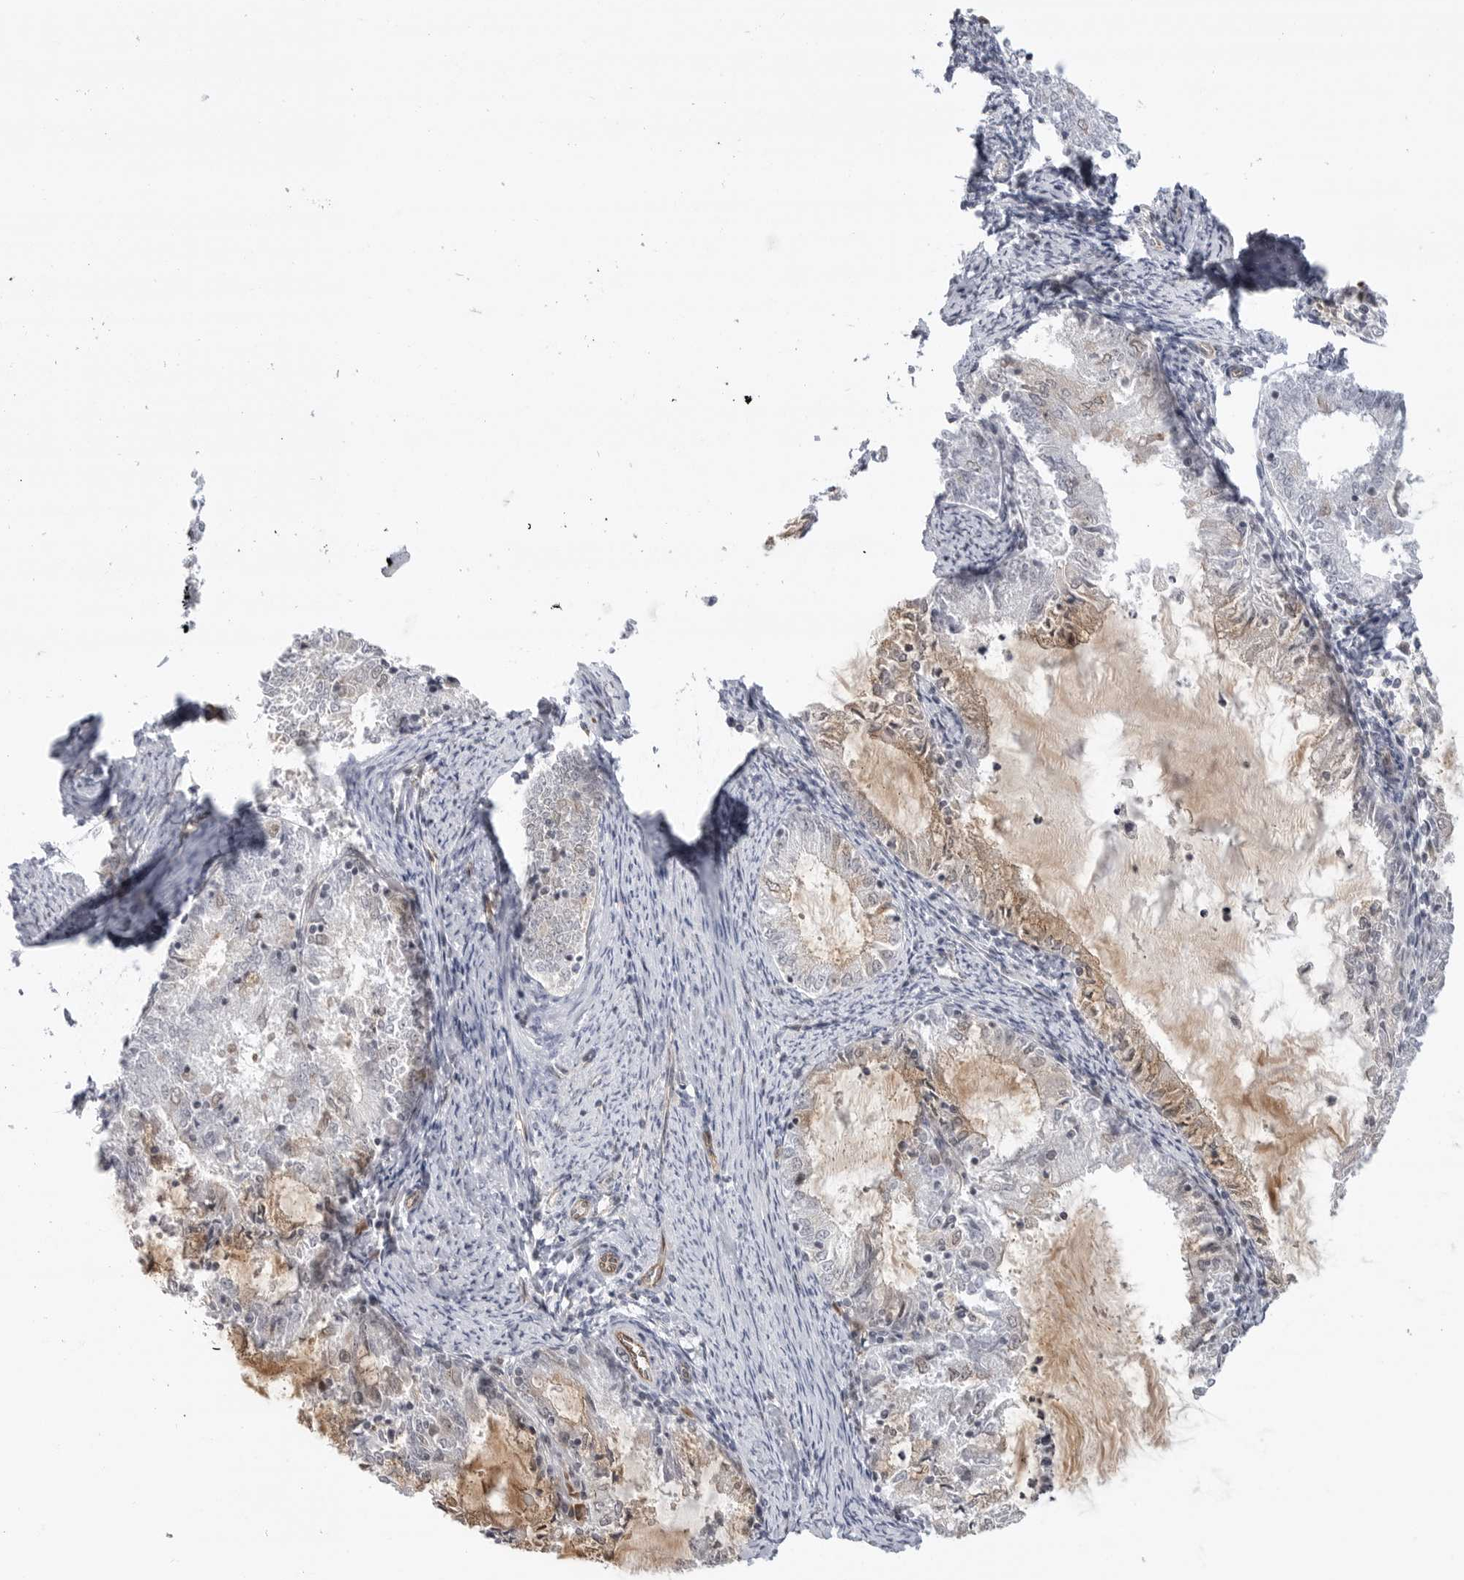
{"staining": {"intensity": "weak", "quantity": "<25%", "location": "cytoplasmic/membranous"}, "tissue": "endometrial cancer", "cell_type": "Tumor cells", "image_type": "cancer", "snomed": [{"axis": "morphology", "description": "Adenocarcinoma, NOS"}, {"axis": "topography", "description": "Endometrium"}], "caption": "Immunohistochemistry of human endometrial cancer (adenocarcinoma) exhibits no staining in tumor cells.", "gene": "CEP295NL", "patient": {"sex": "female", "age": 57}}